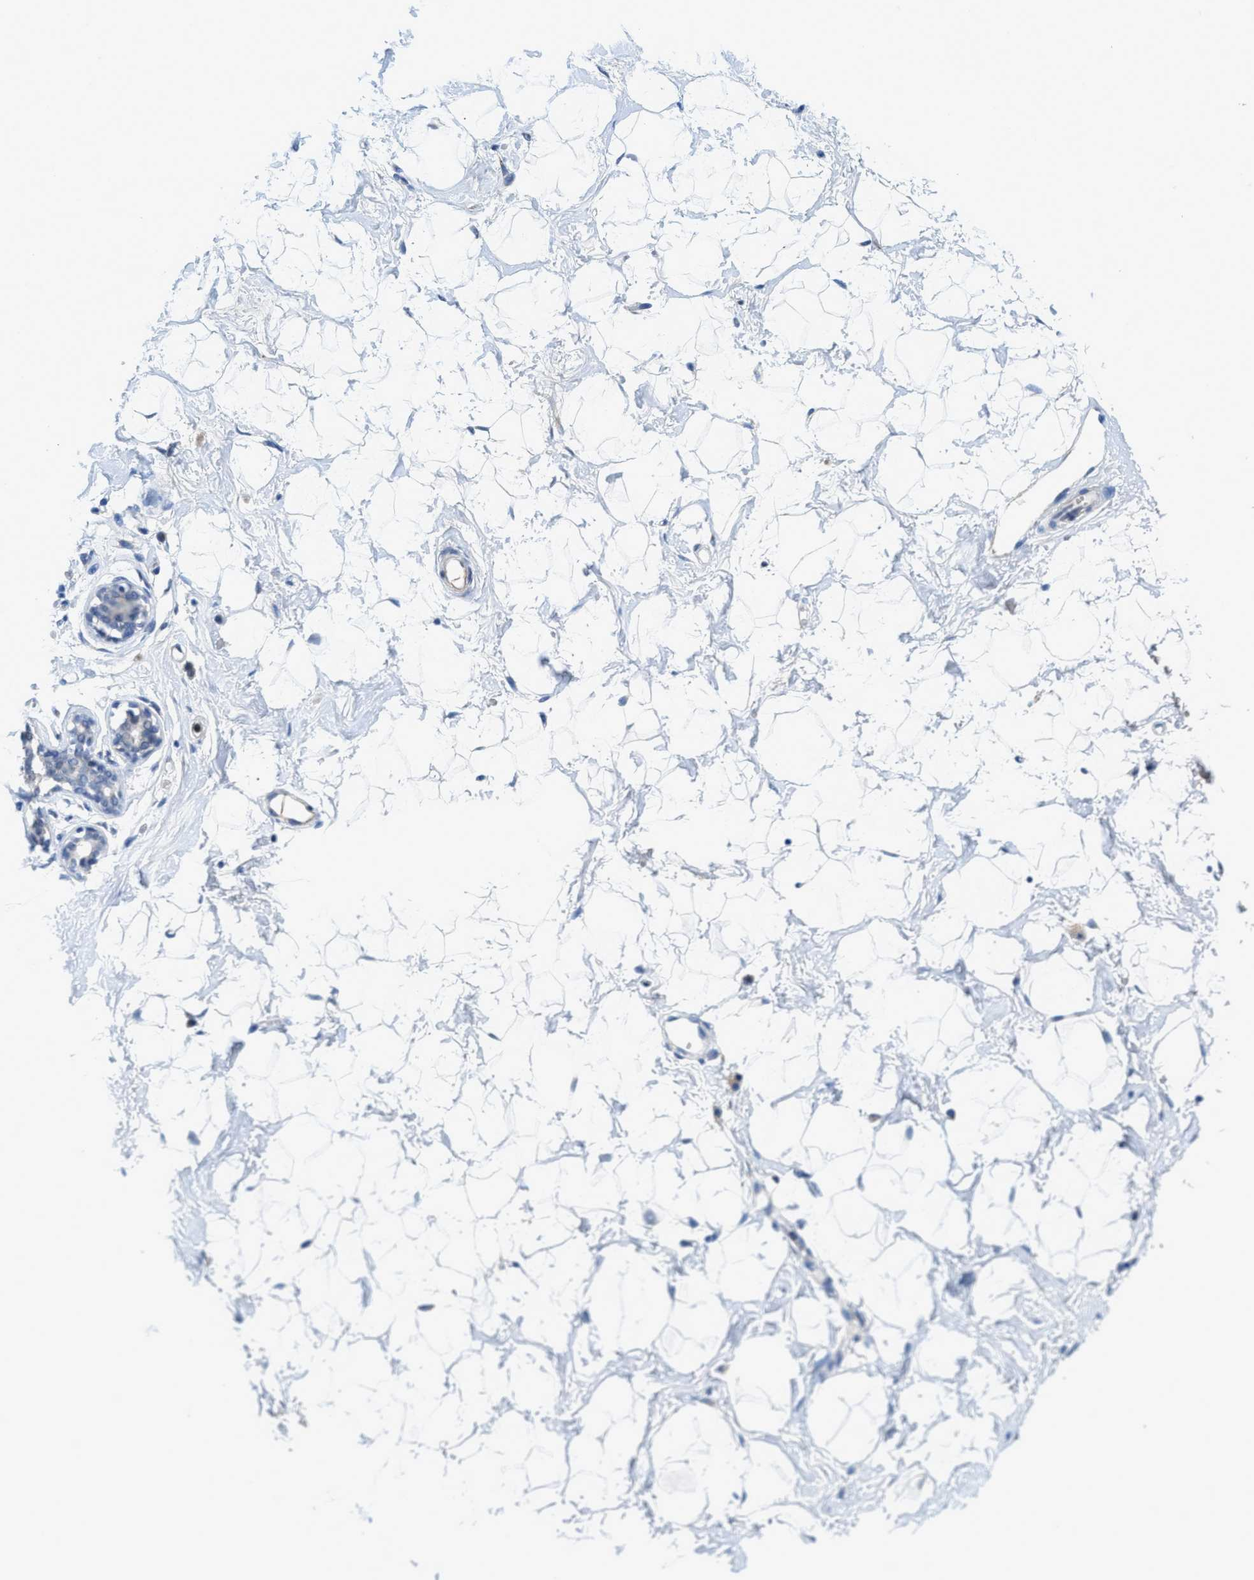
{"staining": {"intensity": "negative", "quantity": "none", "location": "none"}, "tissue": "breast", "cell_type": "Adipocytes", "image_type": "normal", "snomed": [{"axis": "morphology", "description": "Normal tissue, NOS"}, {"axis": "topography", "description": "Breast"}], "caption": "A high-resolution micrograph shows IHC staining of normal breast, which shows no significant expression in adipocytes.", "gene": "TSPAN3", "patient": {"sex": "female", "age": 23}}